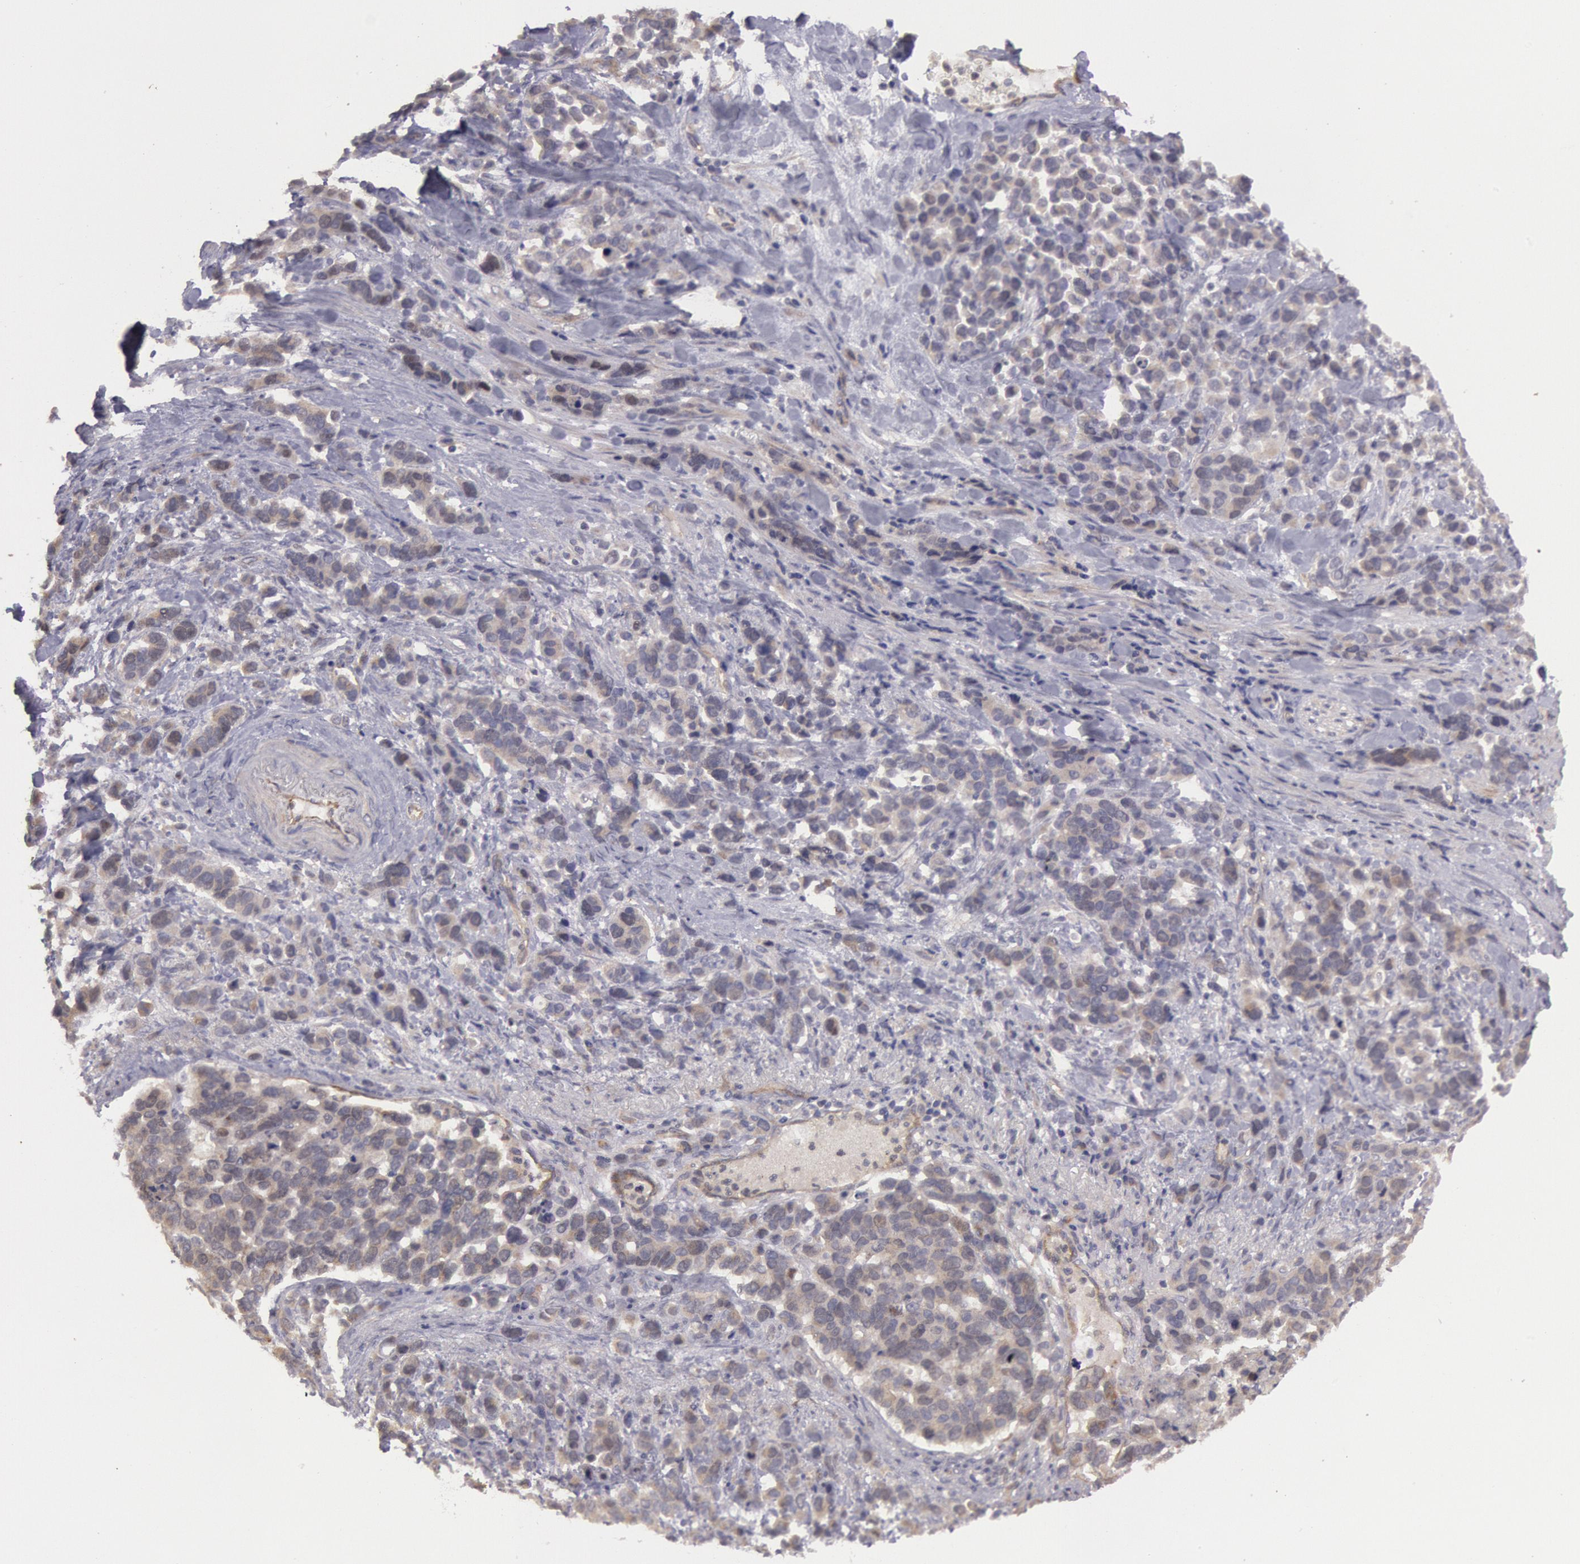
{"staining": {"intensity": "negative", "quantity": "none", "location": "none"}, "tissue": "stomach cancer", "cell_type": "Tumor cells", "image_type": "cancer", "snomed": [{"axis": "morphology", "description": "Adenocarcinoma, NOS"}, {"axis": "topography", "description": "Stomach, upper"}], "caption": "DAB immunohistochemical staining of adenocarcinoma (stomach) reveals no significant expression in tumor cells.", "gene": "AMOTL1", "patient": {"sex": "male", "age": 71}}